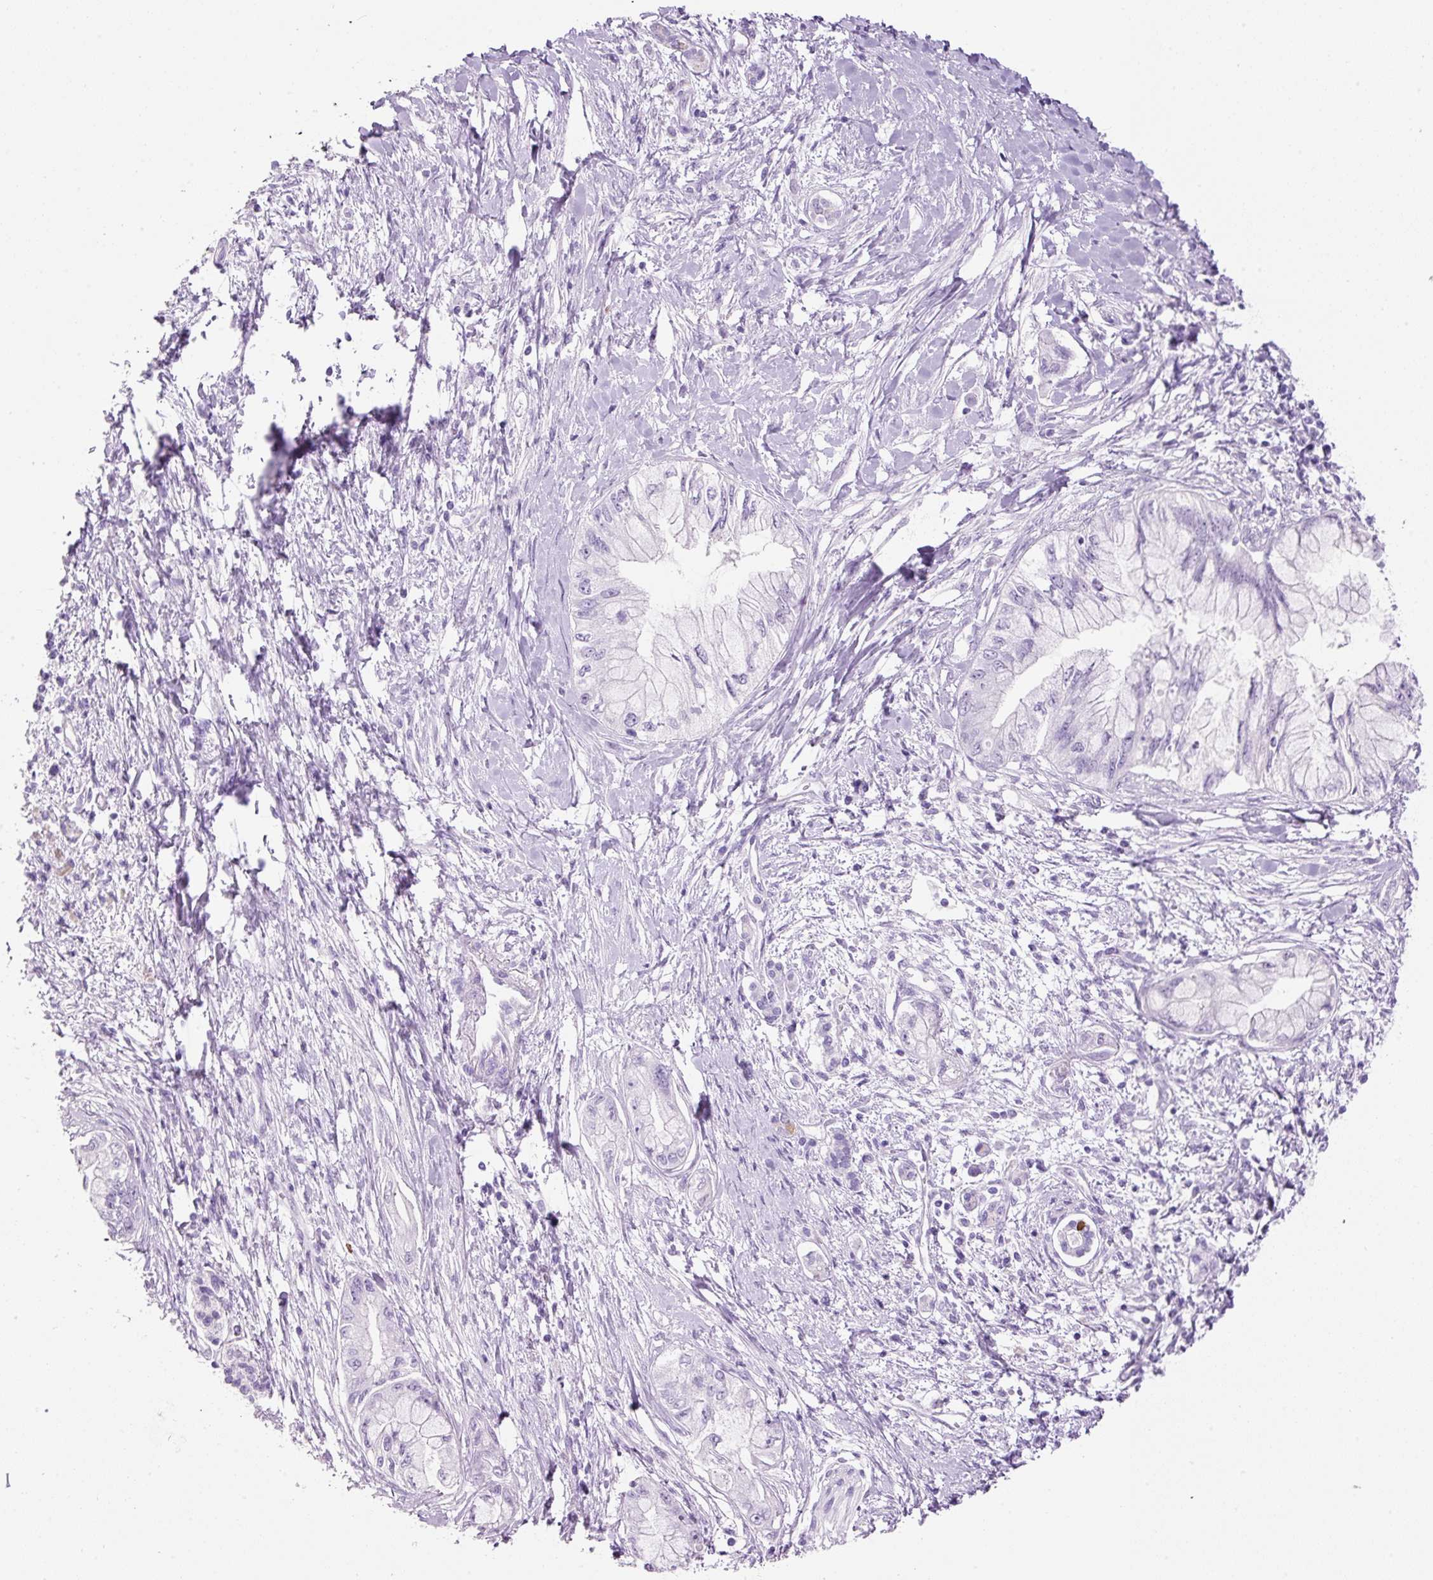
{"staining": {"intensity": "negative", "quantity": "none", "location": "none"}, "tissue": "pancreatic cancer", "cell_type": "Tumor cells", "image_type": "cancer", "snomed": [{"axis": "morphology", "description": "Adenocarcinoma, NOS"}, {"axis": "topography", "description": "Pancreas"}], "caption": "A high-resolution photomicrograph shows immunohistochemistry (IHC) staining of pancreatic cancer, which exhibits no significant staining in tumor cells.", "gene": "BSND", "patient": {"sex": "male", "age": 48}}